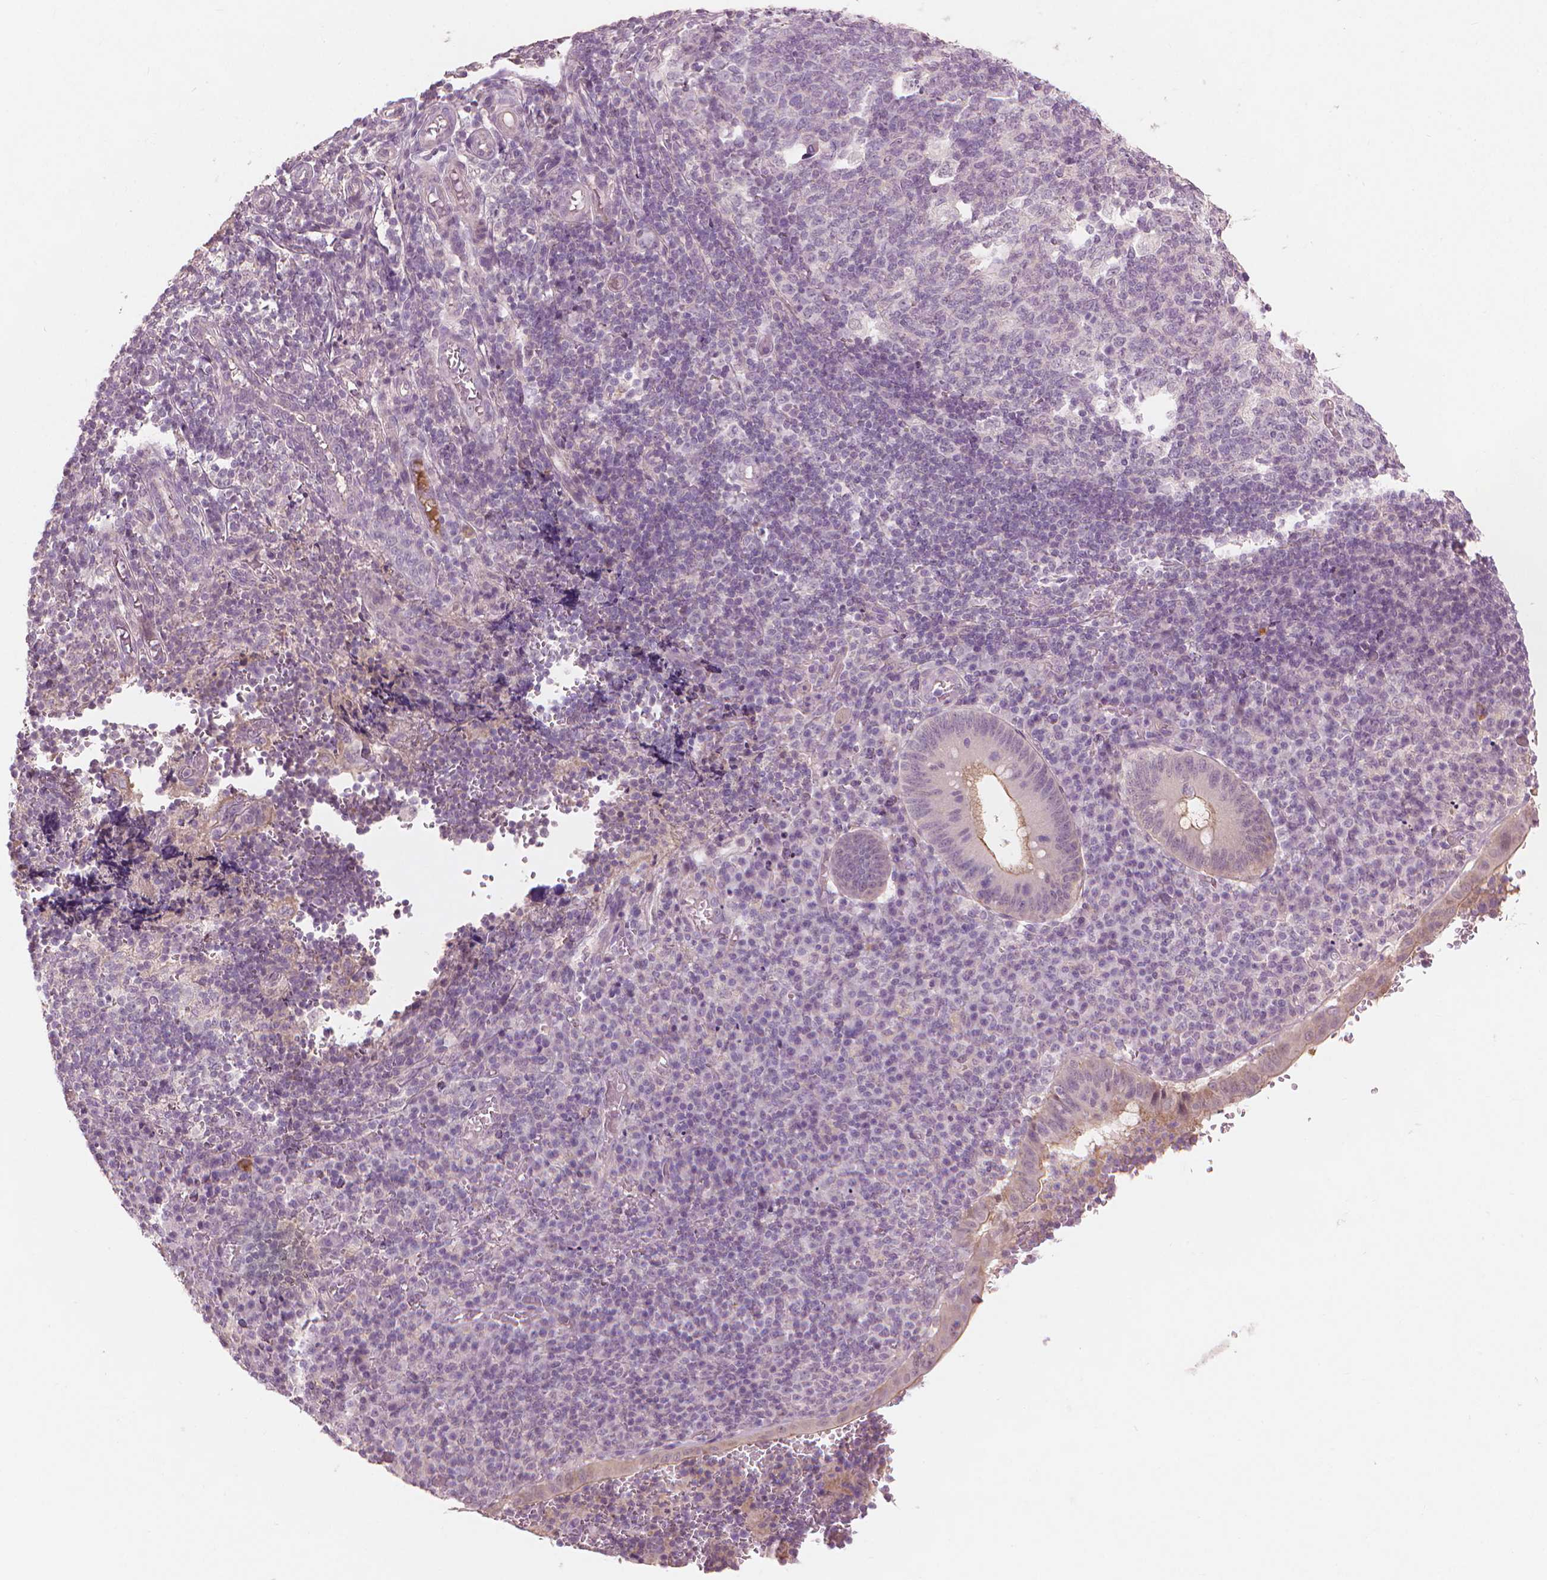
{"staining": {"intensity": "weak", "quantity": "25%-75%", "location": "cytoplasmic/membranous"}, "tissue": "appendix", "cell_type": "Glandular cells", "image_type": "normal", "snomed": [{"axis": "morphology", "description": "Normal tissue, NOS"}, {"axis": "topography", "description": "Appendix"}], "caption": "This photomicrograph reveals normal appendix stained with immunohistochemistry to label a protein in brown. The cytoplasmic/membranous of glandular cells show weak positivity for the protein. Nuclei are counter-stained blue.", "gene": "SAXO2", "patient": {"sex": "male", "age": 18}}